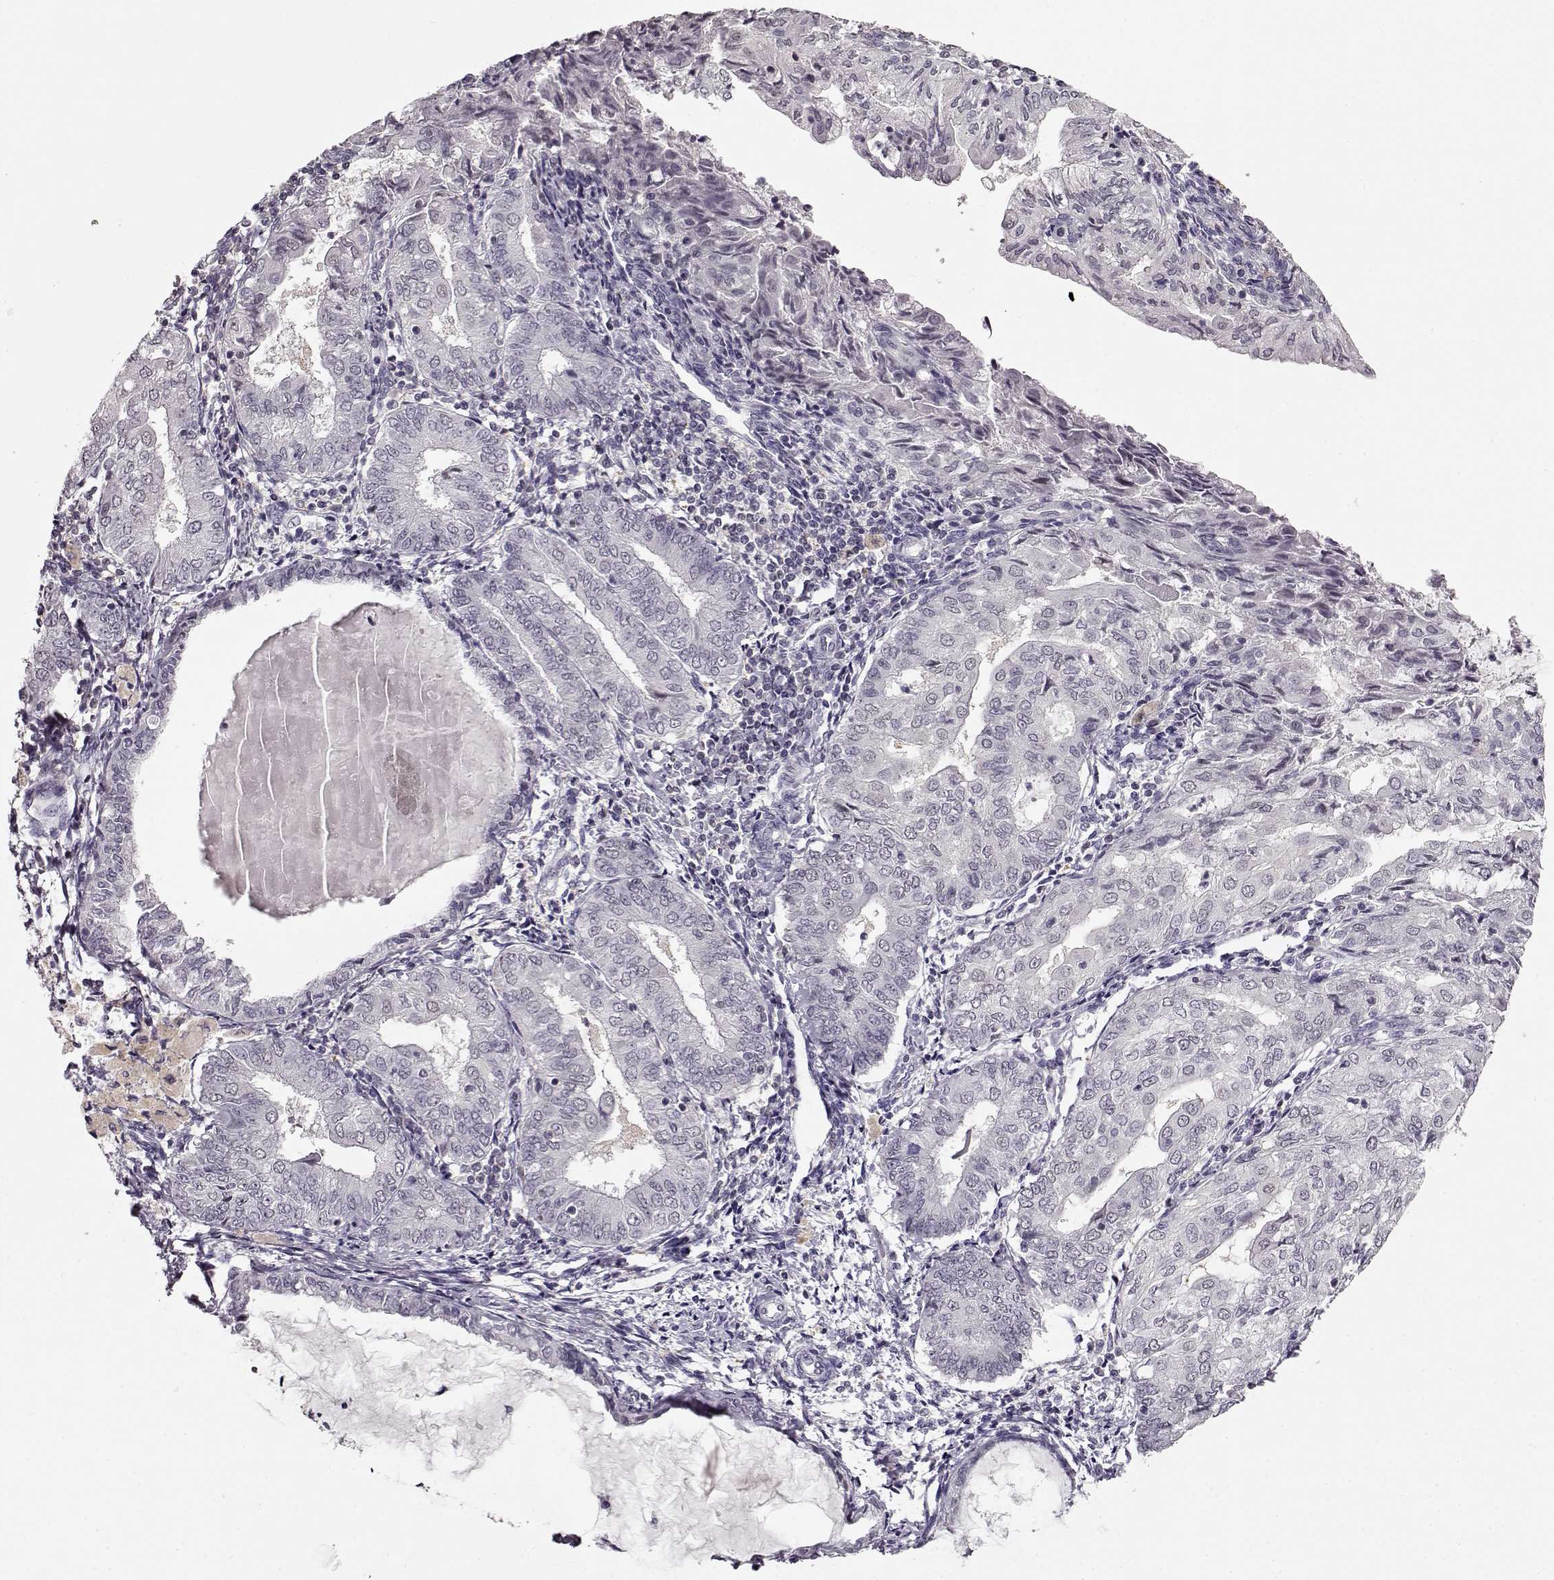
{"staining": {"intensity": "negative", "quantity": "none", "location": "none"}, "tissue": "endometrial cancer", "cell_type": "Tumor cells", "image_type": "cancer", "snomed": [{"axis": "morphology", "description": "Adenocarcinoma, NOS"}, {"axis": "topography", "description": "Endometrium"}], "caption": "Immunohistochemical staining of human endometrial adenocarcinoma shows no significant expression in tumor cells.", "gene": "RP1L1", "patient": {"sex": "female", "age": 68}}